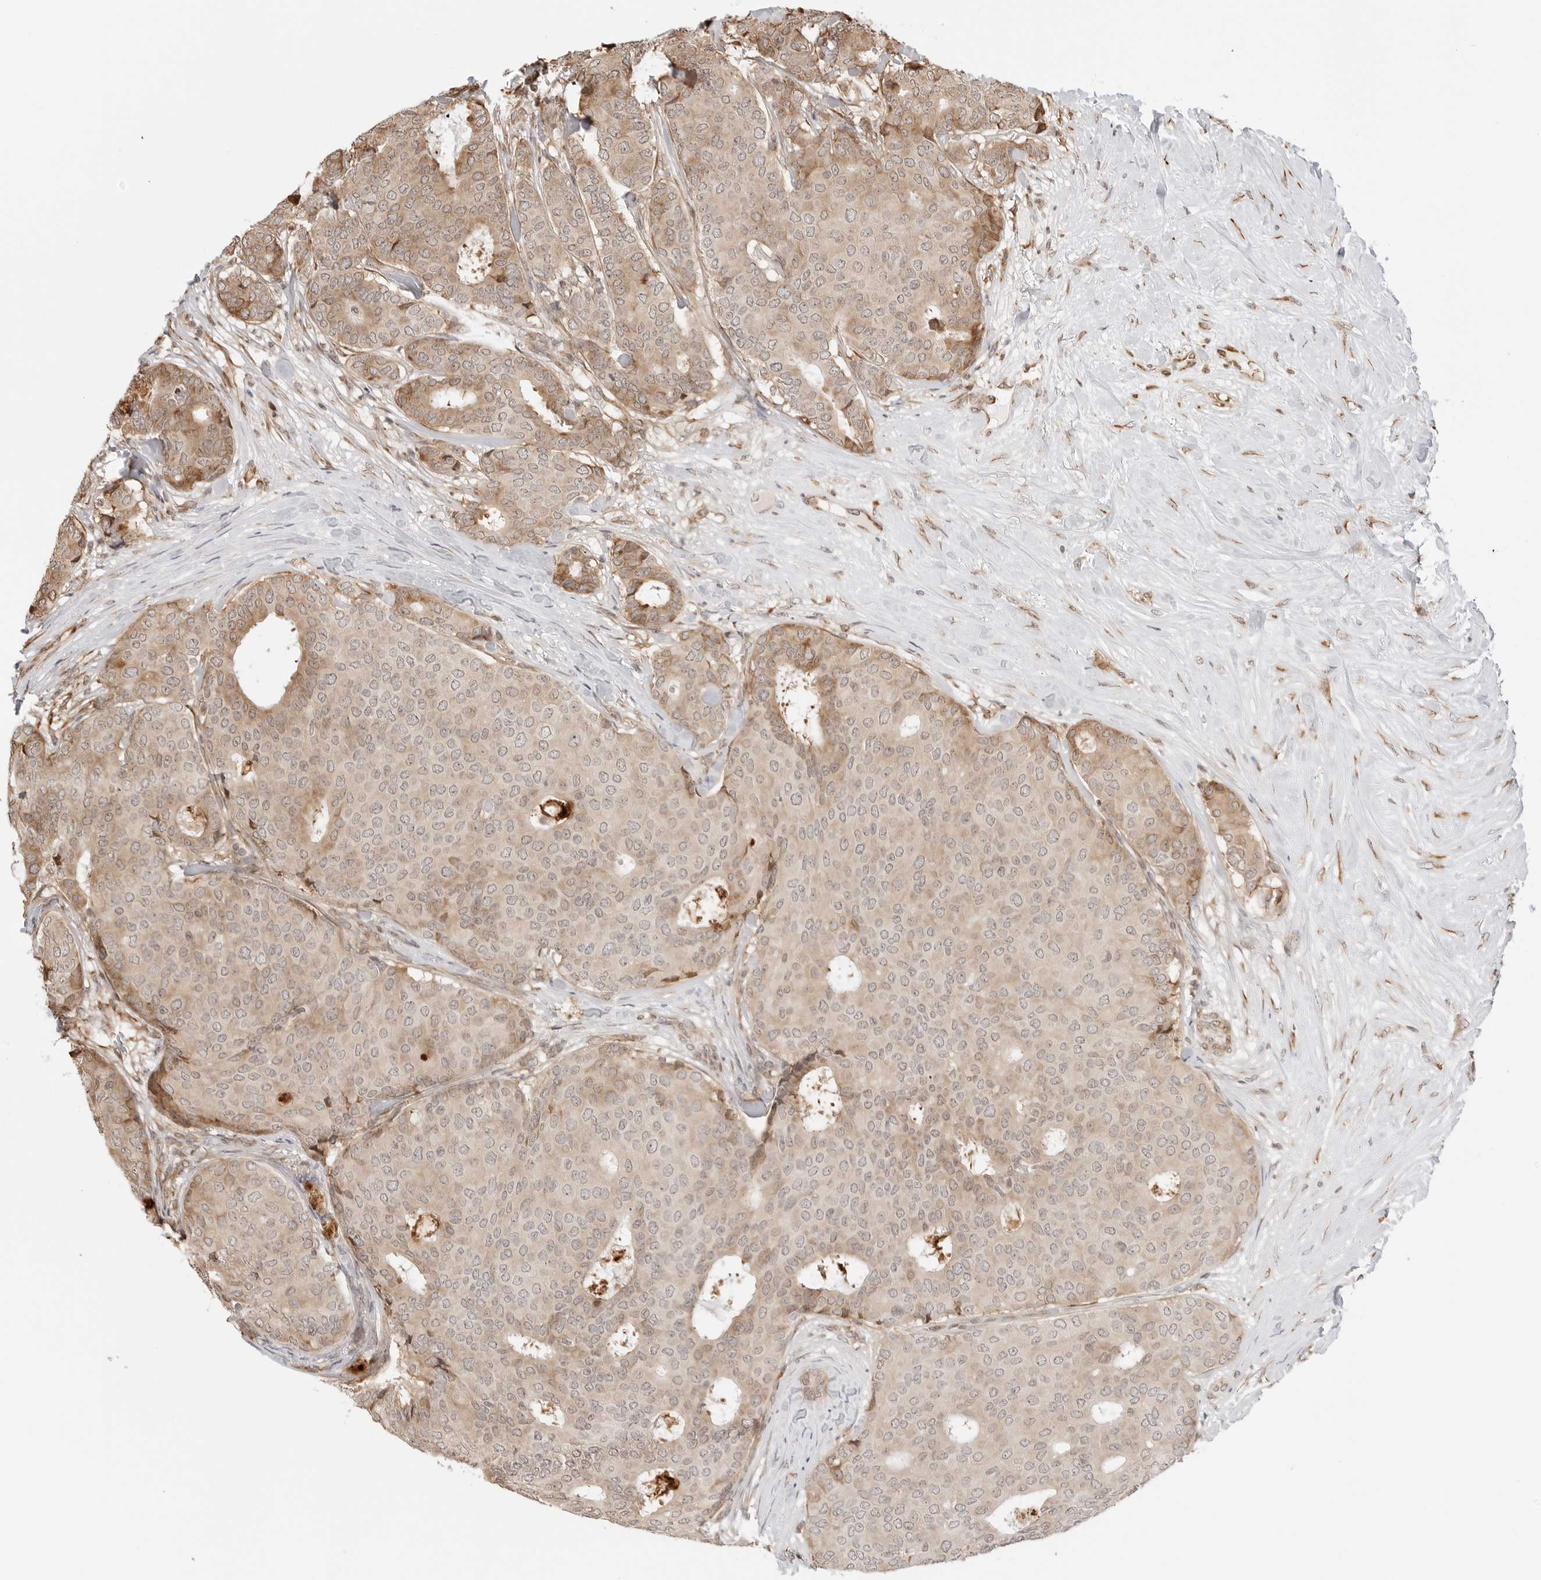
{"staining": {"intensity": "weak", "quantity": ">75%", "location": "cytoplasmic/membranous"}, "tissue": "breast cancer", "cell_type": "Tumor cells", "image_type": "cancer", "snomed": [{"axis": "morphology", "description": "Duct carcinoma"}, {"axis": "topography", "description": "Breast"}], "caption": "This is a micrograph of immunohistochemistry (IHC) staining of breast cancer, which shows weak staining in the cytoplasmic/membranous of tumor cells.", "gene": "FKBP14", "patient": {"sex": "female", "age": 75}}